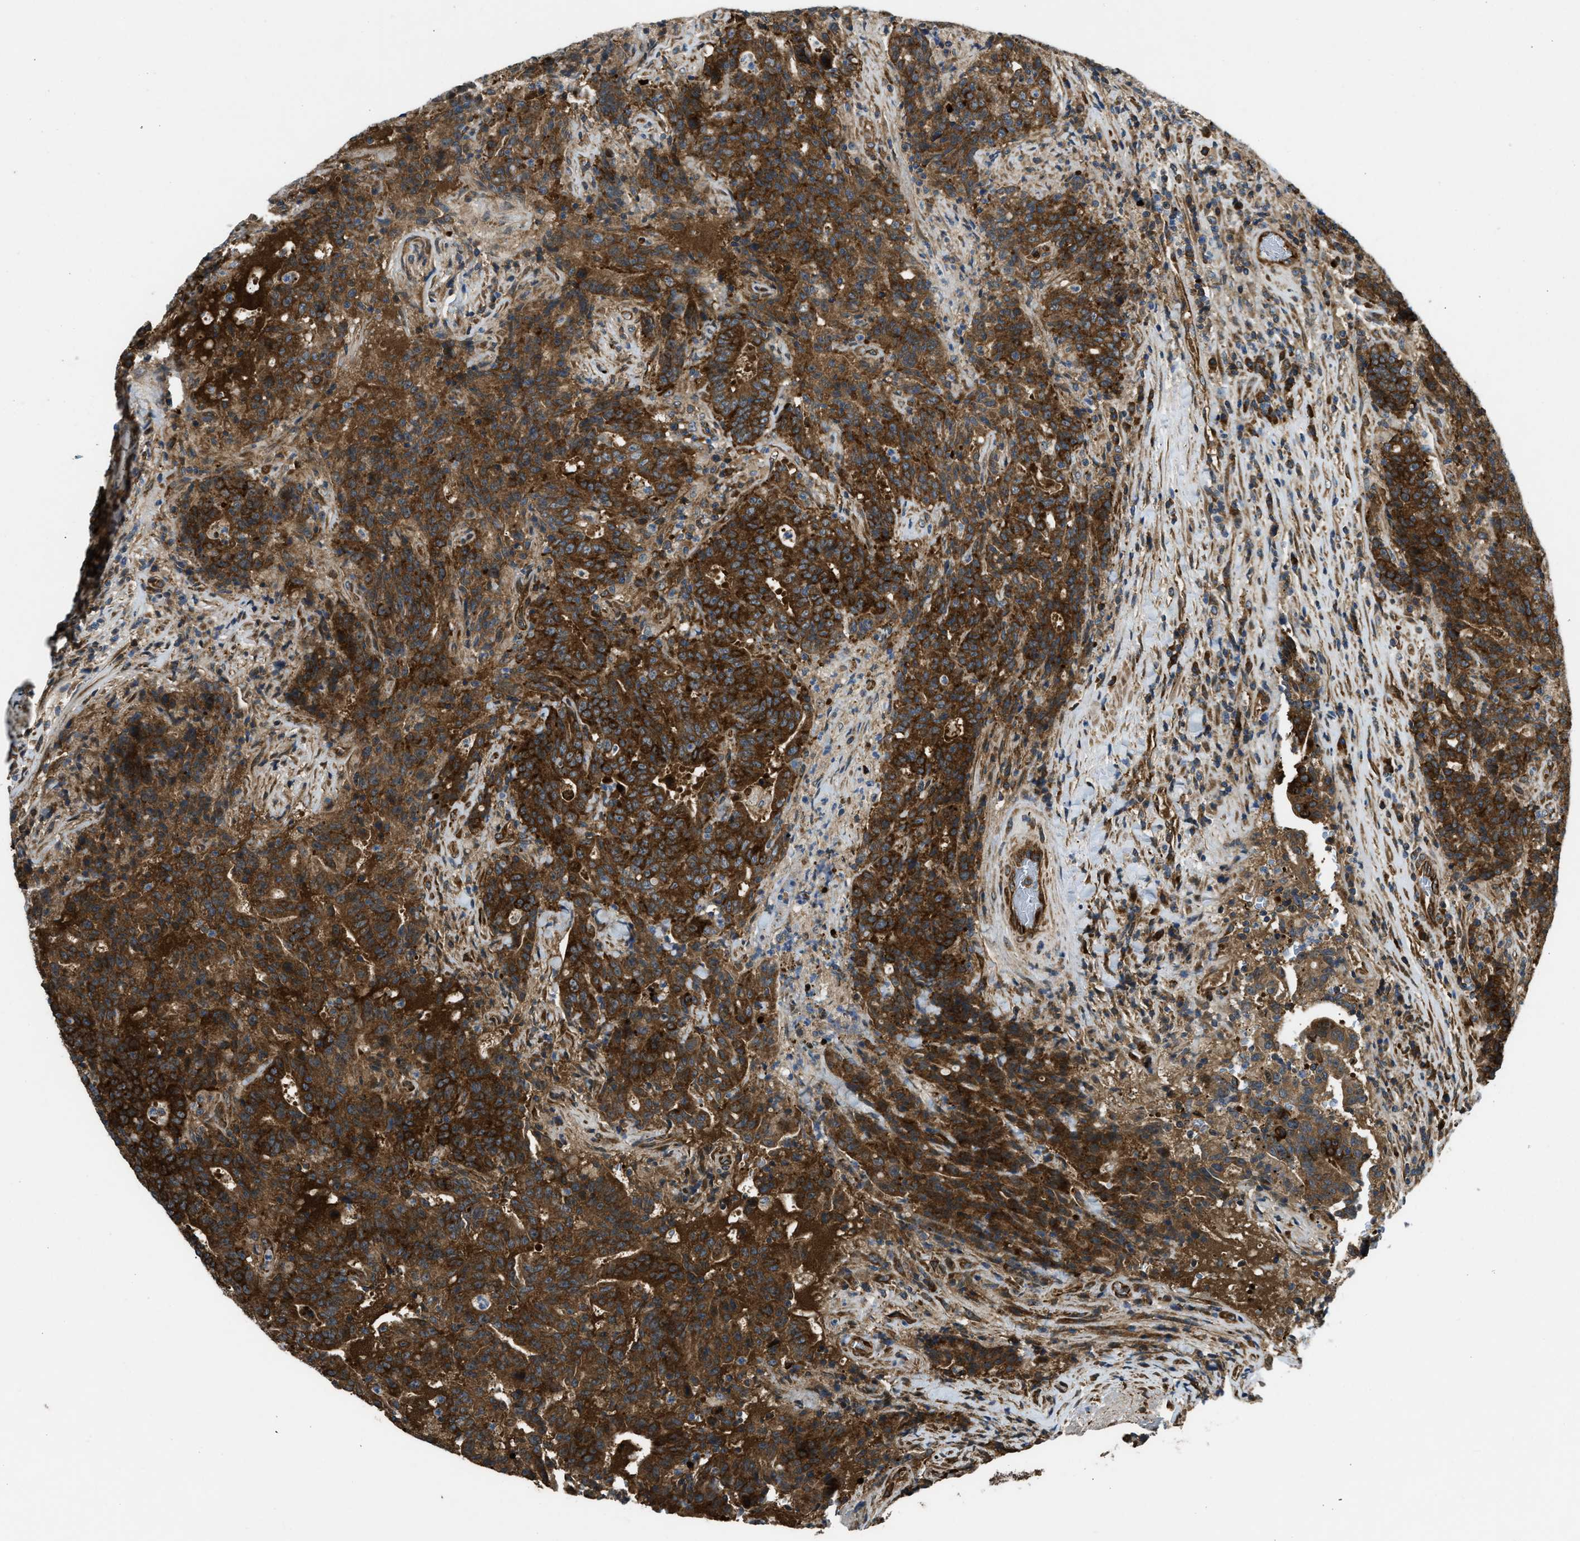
{"staining": {"intensity": "strong", "quantity": ">75%", "location": "cytoplasmic/membranous"}, "tissue": "colorectal cancer", "cell_type": "Tumor cells", "image_type": "cancer", "snomed": [{"axis": "morphology", "description": "Adenocarcinoma, NOS"}, {"axis": "topography", "description": "Colon"}], "caption": "A high-resolution histopathology image shows IHC staining of adenocarcinoma (colorectal), which reveals strong cytoplasmic/membranous positivity in about >75% of tumor cells. The staining was performed using DAB to visualize the protein expression in brown, while the nuclei were stained in blue with hematoxylin (Magnification: 20x).", "gene": "RASGRF2", "patient": {"sex": "female", "age": 75}}